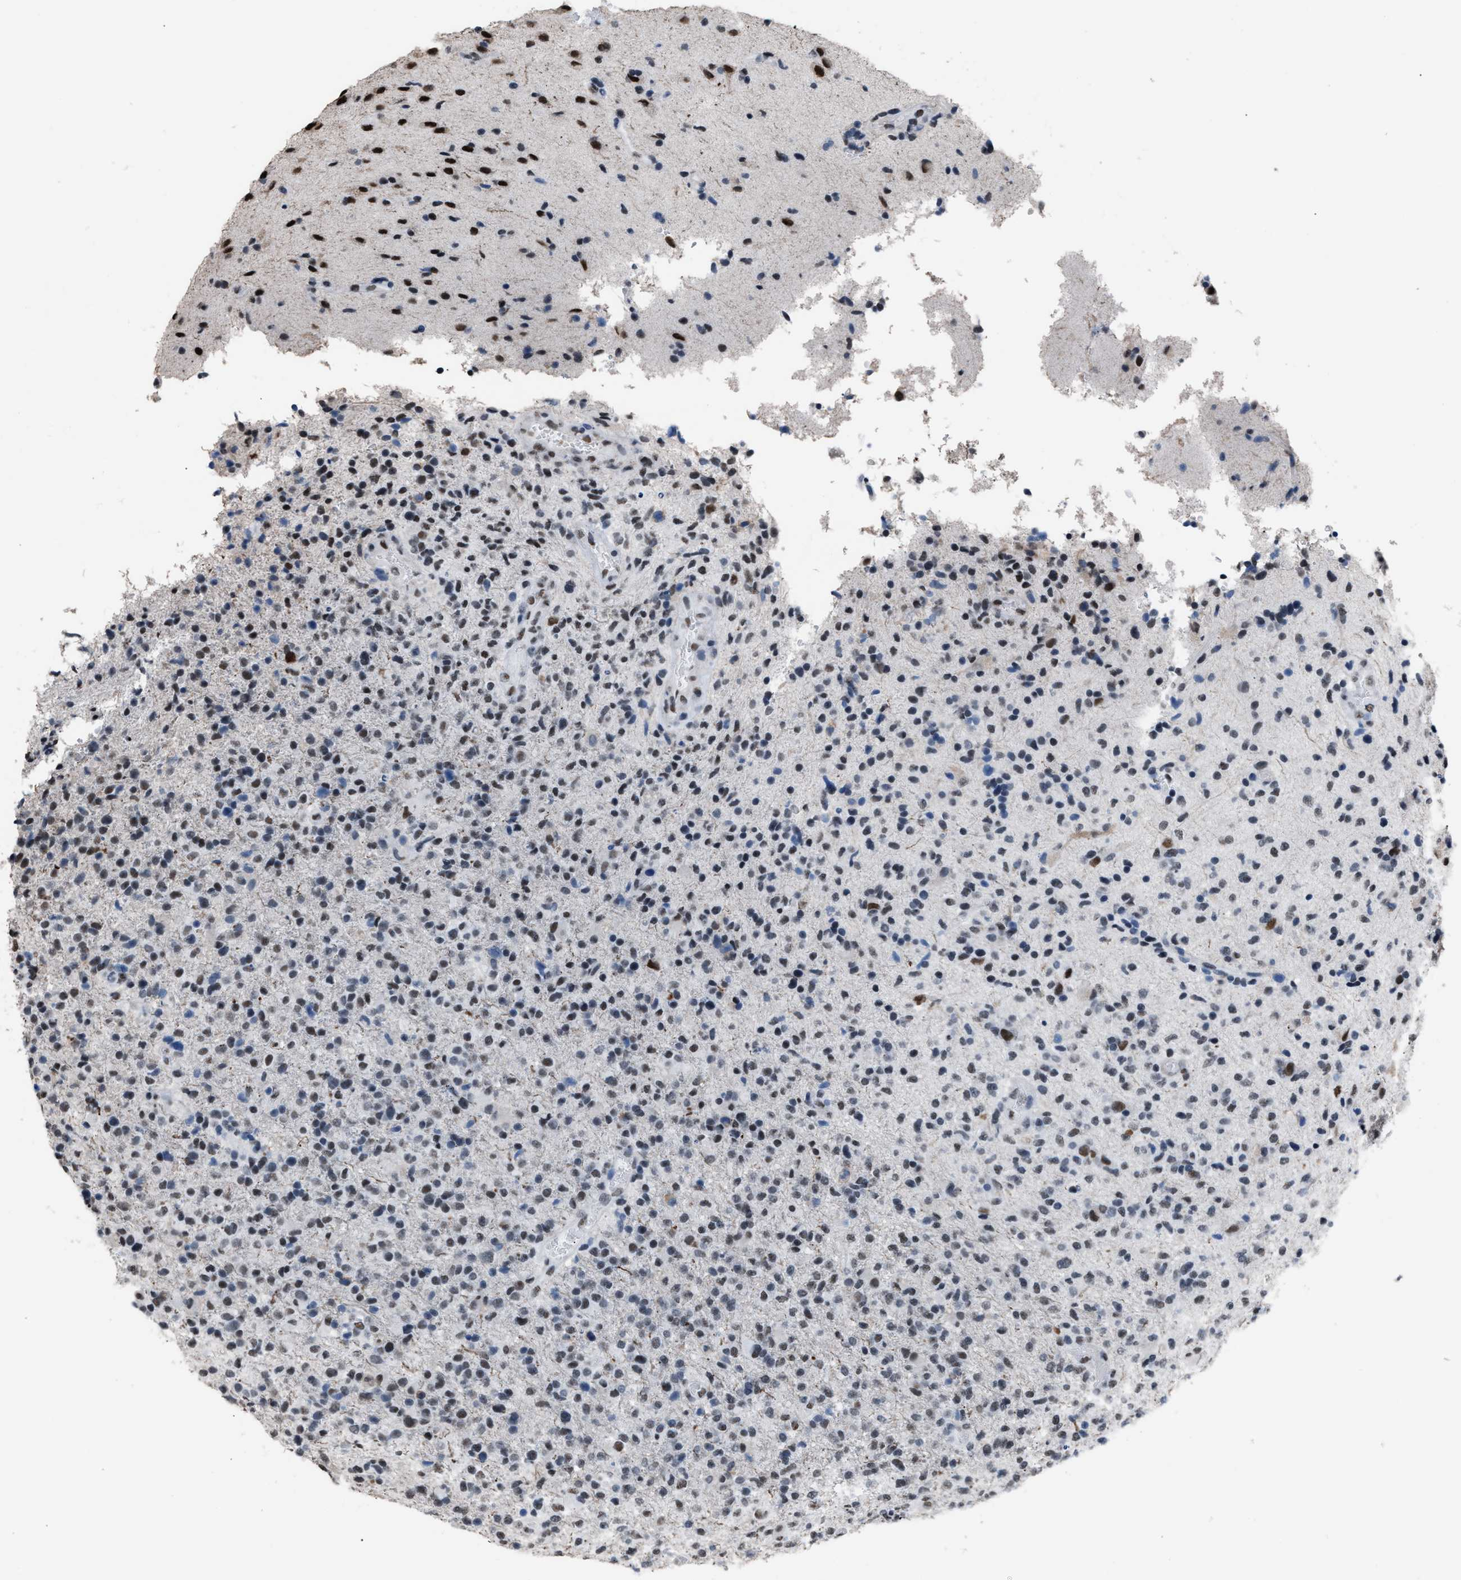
{"staining": {"intensity": "moderate", "quantity": "<25%", "location": "nuclear"}, "tissue": "glioma", "cell_type": "Tumor cells", "image_type": "cancer", "snomed": [{"axis": "morphology", "description": "Glioma, malignant, High grade"}, {"axis": "topography", "description": "Brain"}], "caption": "Immunohistochemistry photomicrograph of human malignant high-grade glioma stained for a protein (brown), which reveals low levels of moderate nuclear positivity in about <25% of tumor cells.", "gene": "CCAR2", "patient": {"sex": "male", "age": 72}}